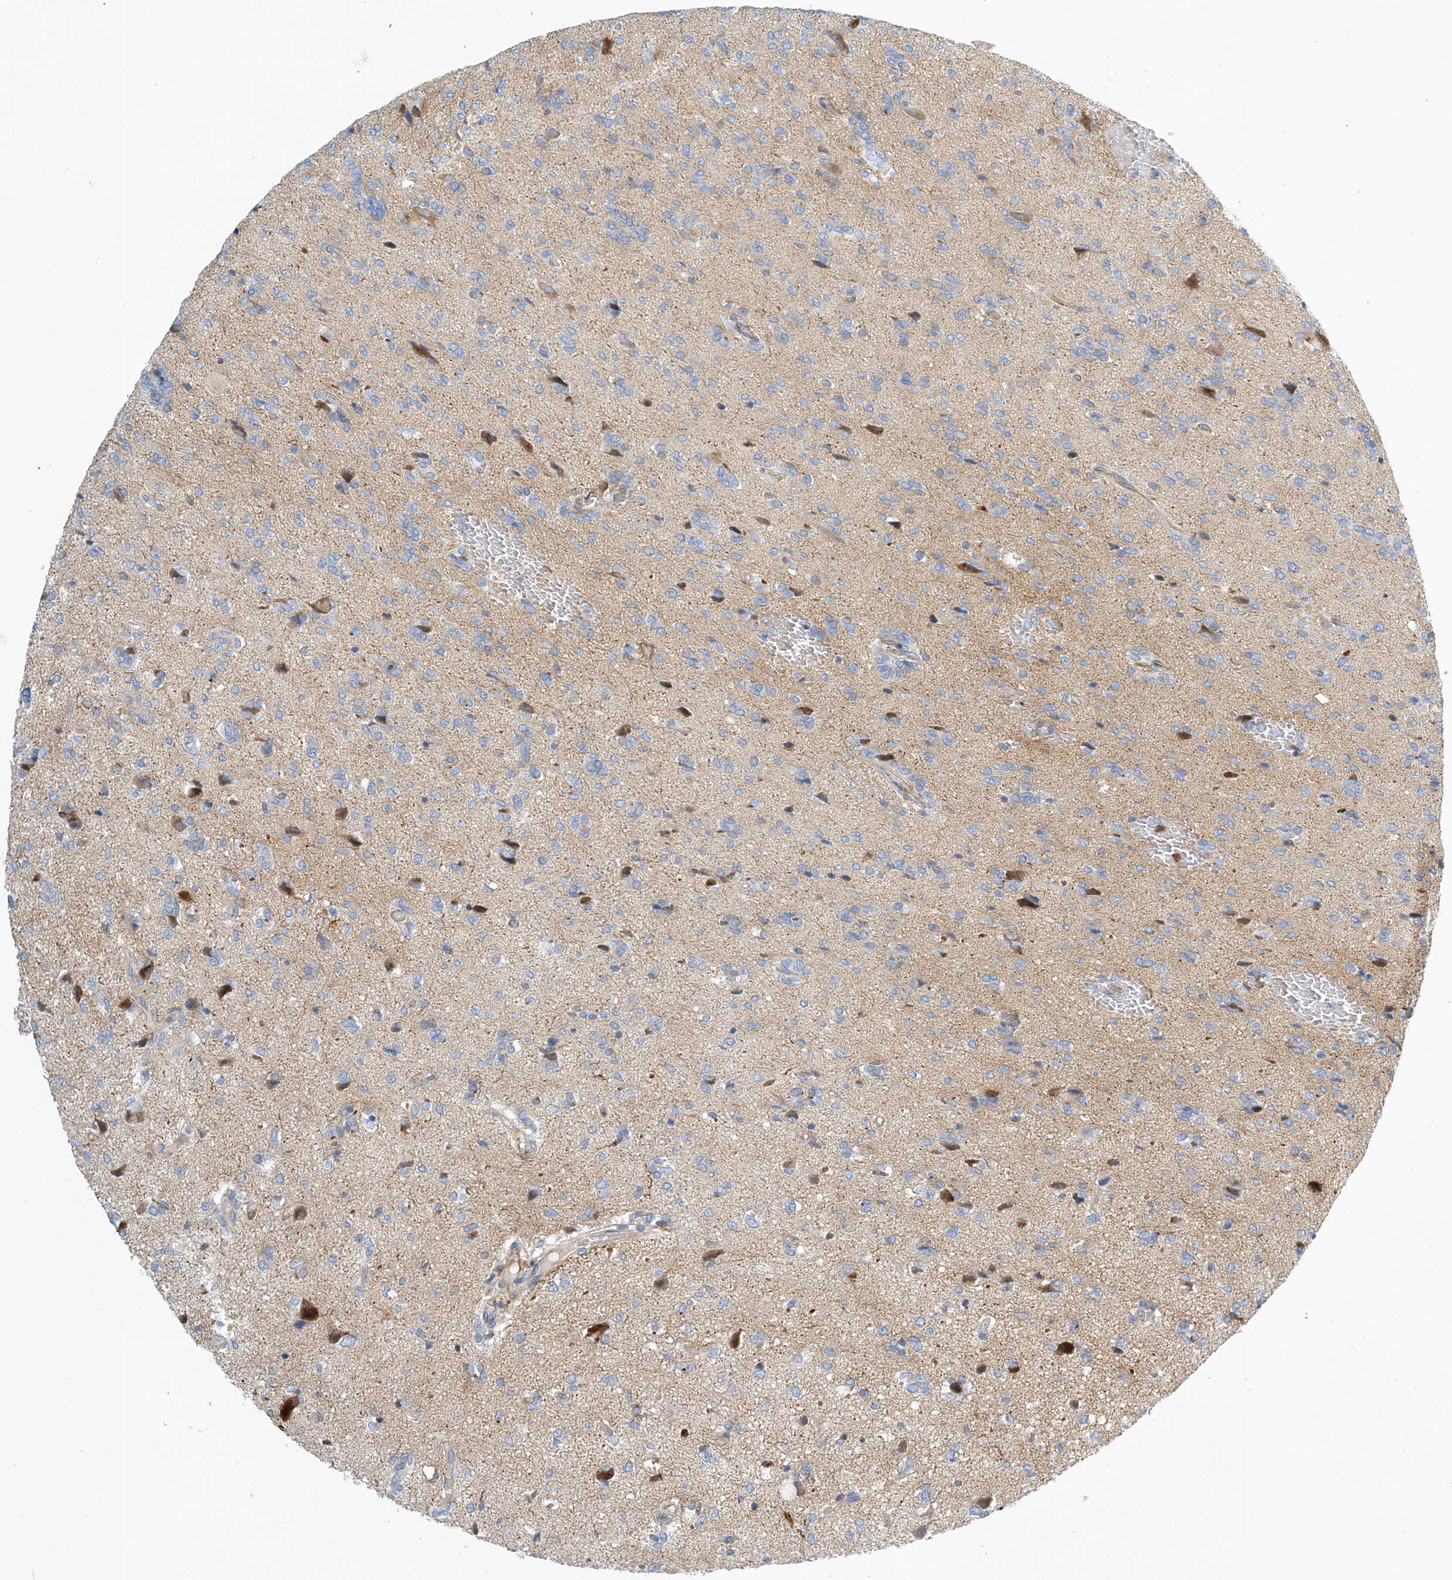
{"staining": {"intensity": "negative", "quantity": "none", "location": "none"}, "tissue": "glioma", "cell_type": "Tumor cells", "image_type": "cancer", "snomed": [{"axis": "morphology", "description": "Glioma, malignant, High grade"}, {"axis": "topography", "description": "Brain"}], "caption": "Tumor cells are negative for brown protein staining in glioma.", "gene": "PCDHA2", "patient": {"sex": "female", "age": 59}}